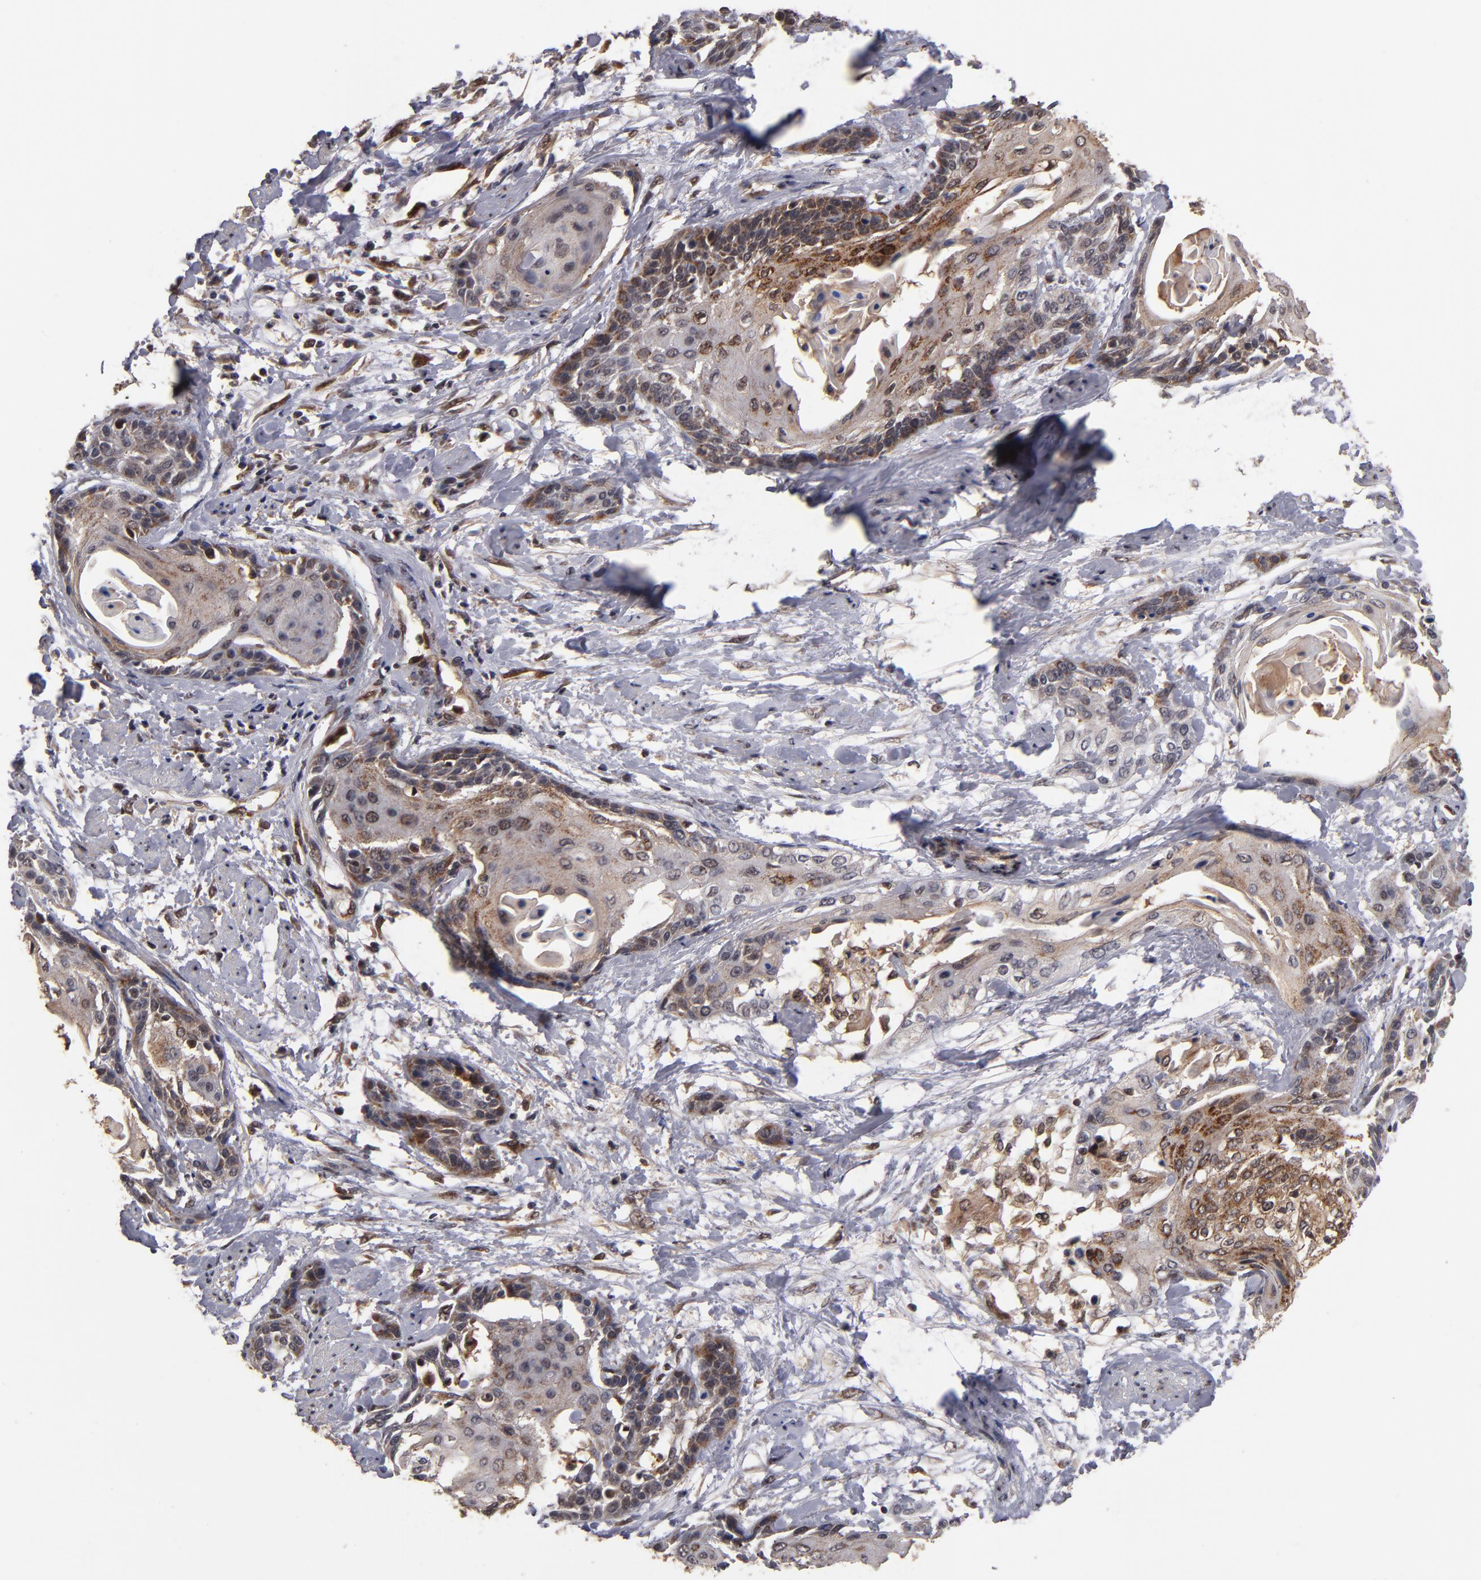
{"staining": {"intensity": "moderate", "quantity": "25%-75%", "location": "cytoplasmic/membranous,nuclear"}, "tissue": "cervical cancer", "cell_type": "Tumor cells", "image_type": "cancer", "snomed": [{"axis": "morphology", "description": "Squamous cell carcinoma, NOS"}, {"axis": "topography", "description": "Cervix"}], "caption": "Immunohistochemistry (IHC) histopathology image of neoplastic tissue: cervical cancer (squamous cell carcinoma) stained using immunohistochemistry (IHC) displays medium levels of moderate protein expression localized specifically in the cytoplasmic/membranous and nuclear of tumor cells, appearing as a cytoplasmic/membranous and nuclear brown color.", "gene": "CUL5", "patient": {"sex": "female", "age": 57}}